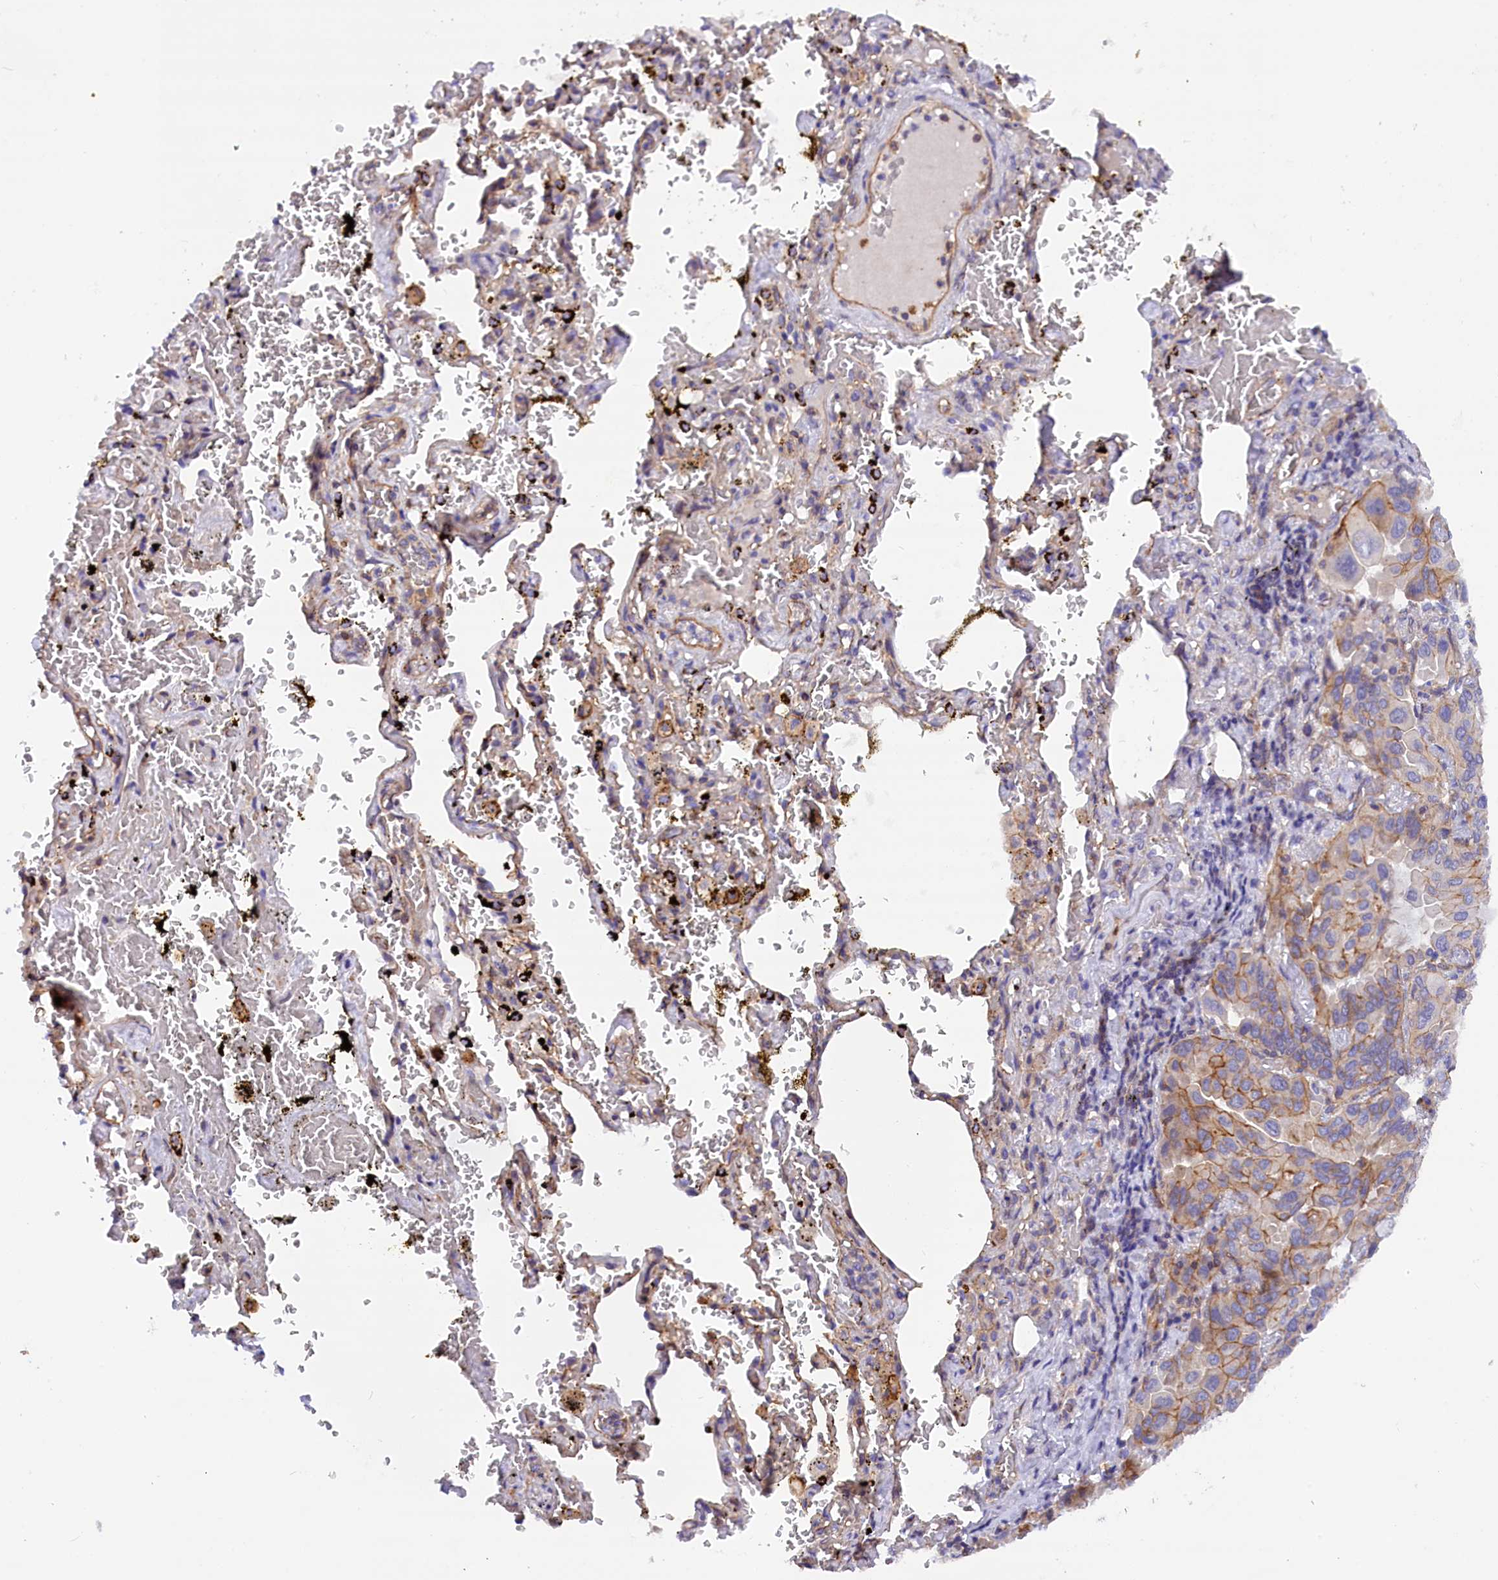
{"staining": {"intensity": "moderate", "quantity": "<25%", "location": "cytoplasmic/membranous"}, "tissue": "lung cancer", "cell_type": "Tumor cells", "image_type": "cancer", "snomed": [{"axis": "morphology", "description": "Adenocarcinoma, NOS"}, {"axis": "topography", "description": "Lung"}], "caption": "The histopathology image demonstrates staining of lung cancer (adenocarcinoma), revealing moderate cytoplasmic/membranous protein staining (brown color) within tumor cells. (DAB = brown stain, brightfield microscopy at high magnification).", "gene": "MED20", "patient": {"sex": "male", "age": 64}}